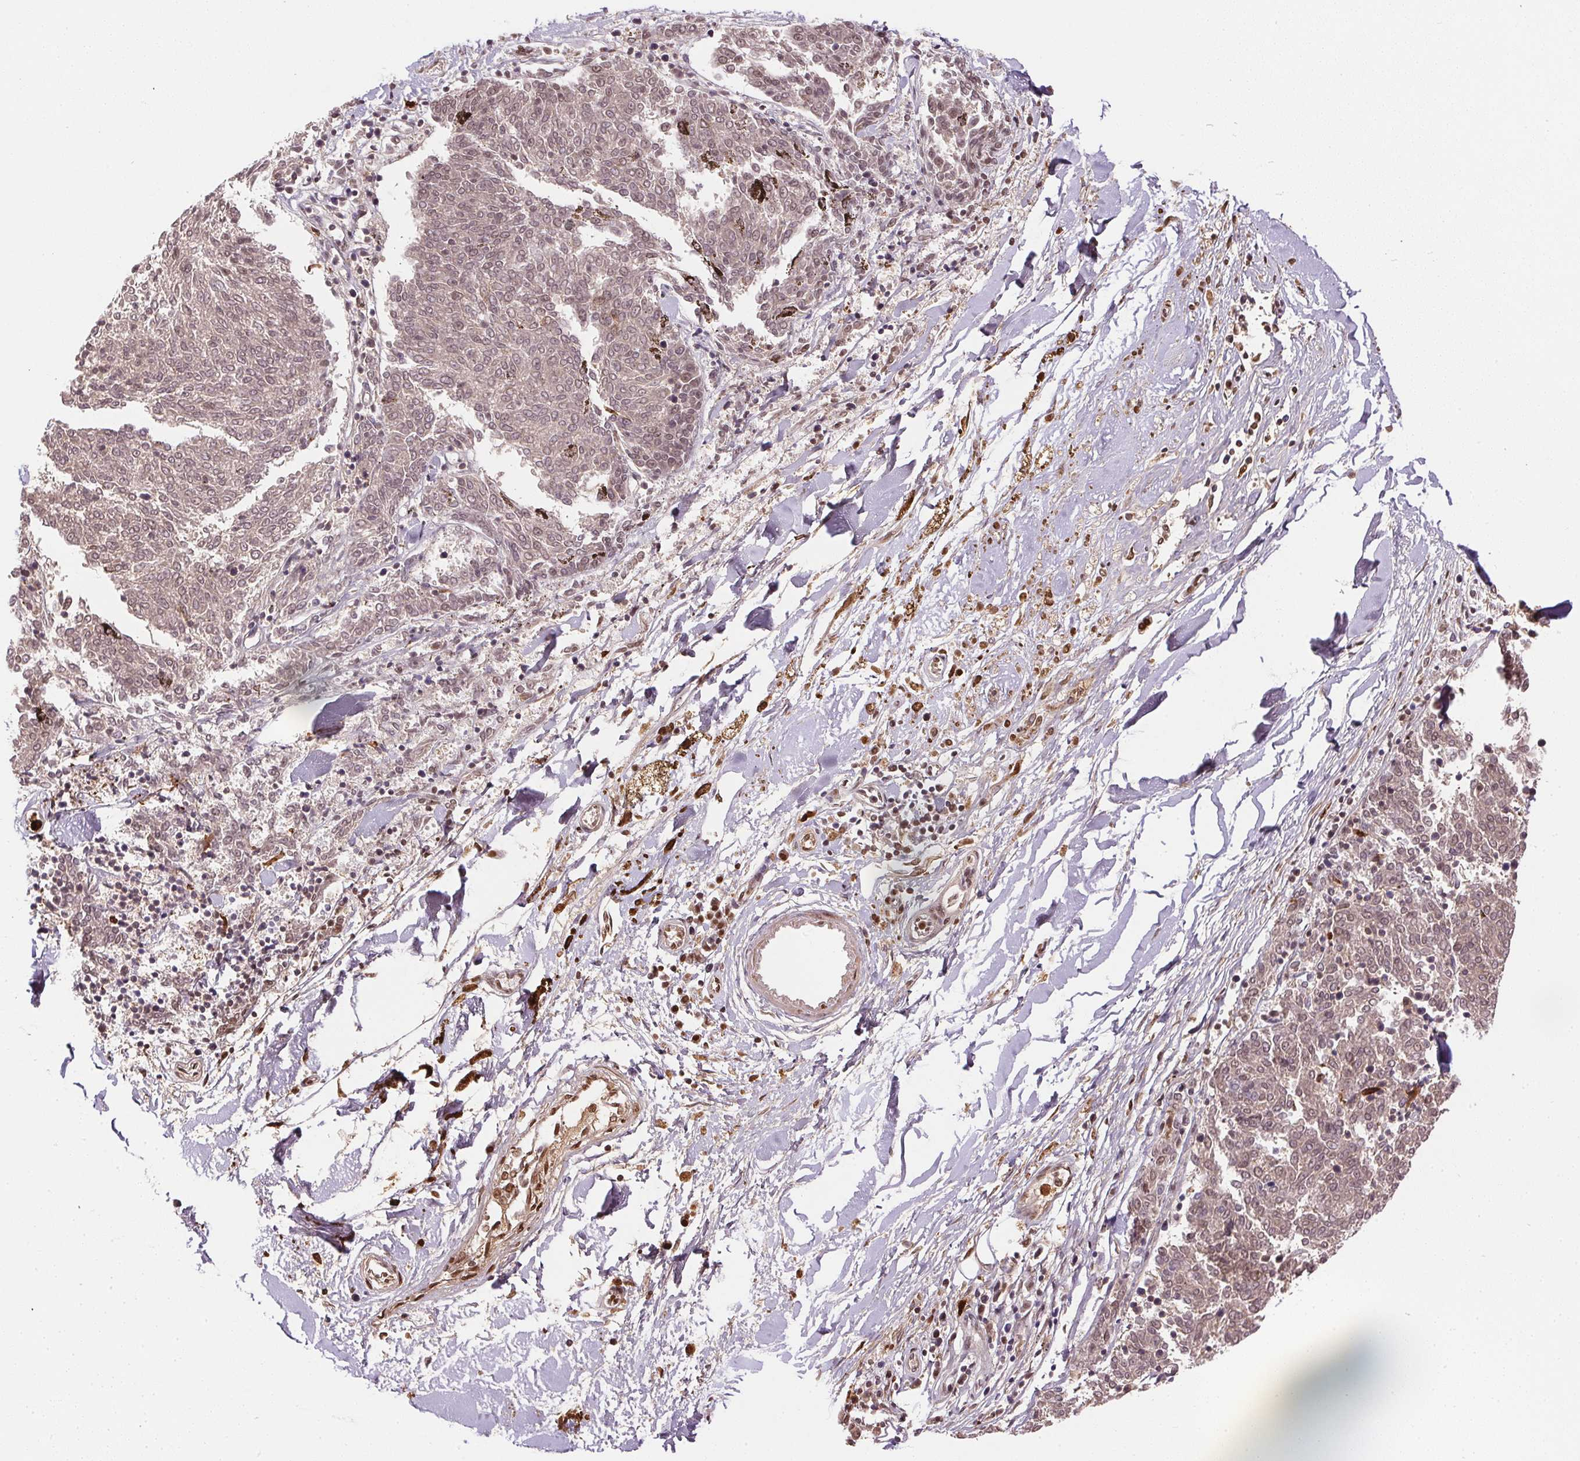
{"staining": {"intensity": "weak", "quantity": ">75%", "location": "nuclear"}, "tissue": "melanoma", "cell_type": "Tumor cells", "image_type": "cancer", "snomed": [{"axis": "morphology", "description": "Malignant melanoma, NOS"}, {"axis": "topography", "description": "Skin"}], "caption": "The photomicrograph shows immunohistochemical staining of melanoma. There is weak nuclear expression is present in approximately >75% of tumor cells.", "gene": "ORM1", "patient": {"sex": "female", "age": 72}}